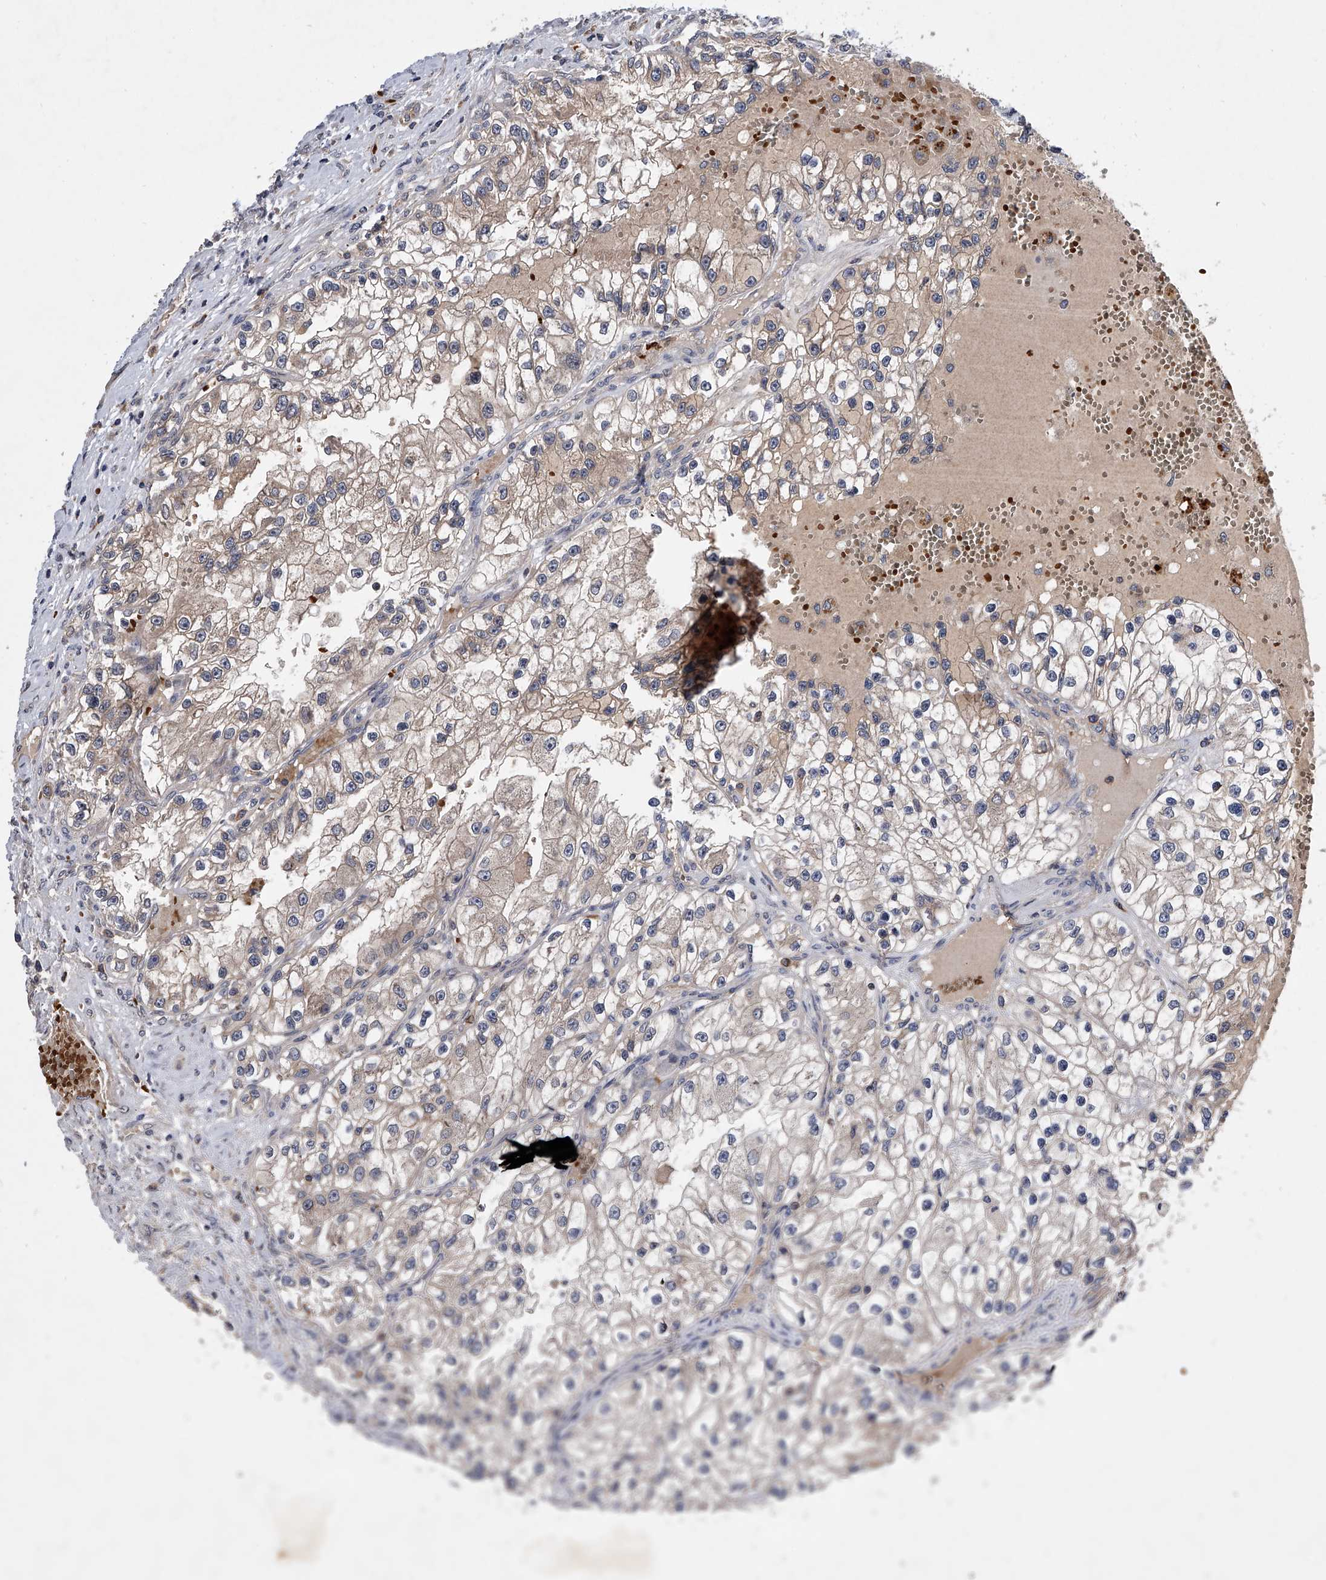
{"staining": {"intensity": "weak", "quantity": "<25%", "location": "cytoplasmic/membranous"}, "tissue": "renal cancer", "cell_type": "Tumor cells", "image_type": "cancer", "snomed": [{"axis": "morphology", "description": "Adenocarcinoma, NOS"}, {"axis": "topography", "description": "Kidney"}], "caption": "High magnification brightfield microscopy of renal cancer stained with DAB (brown) and counterstained with hematoxylin (blue): tumor cells show no significant staining.", "gene": "ZNF30", "patient": {"sex": "female", "age": 57}}